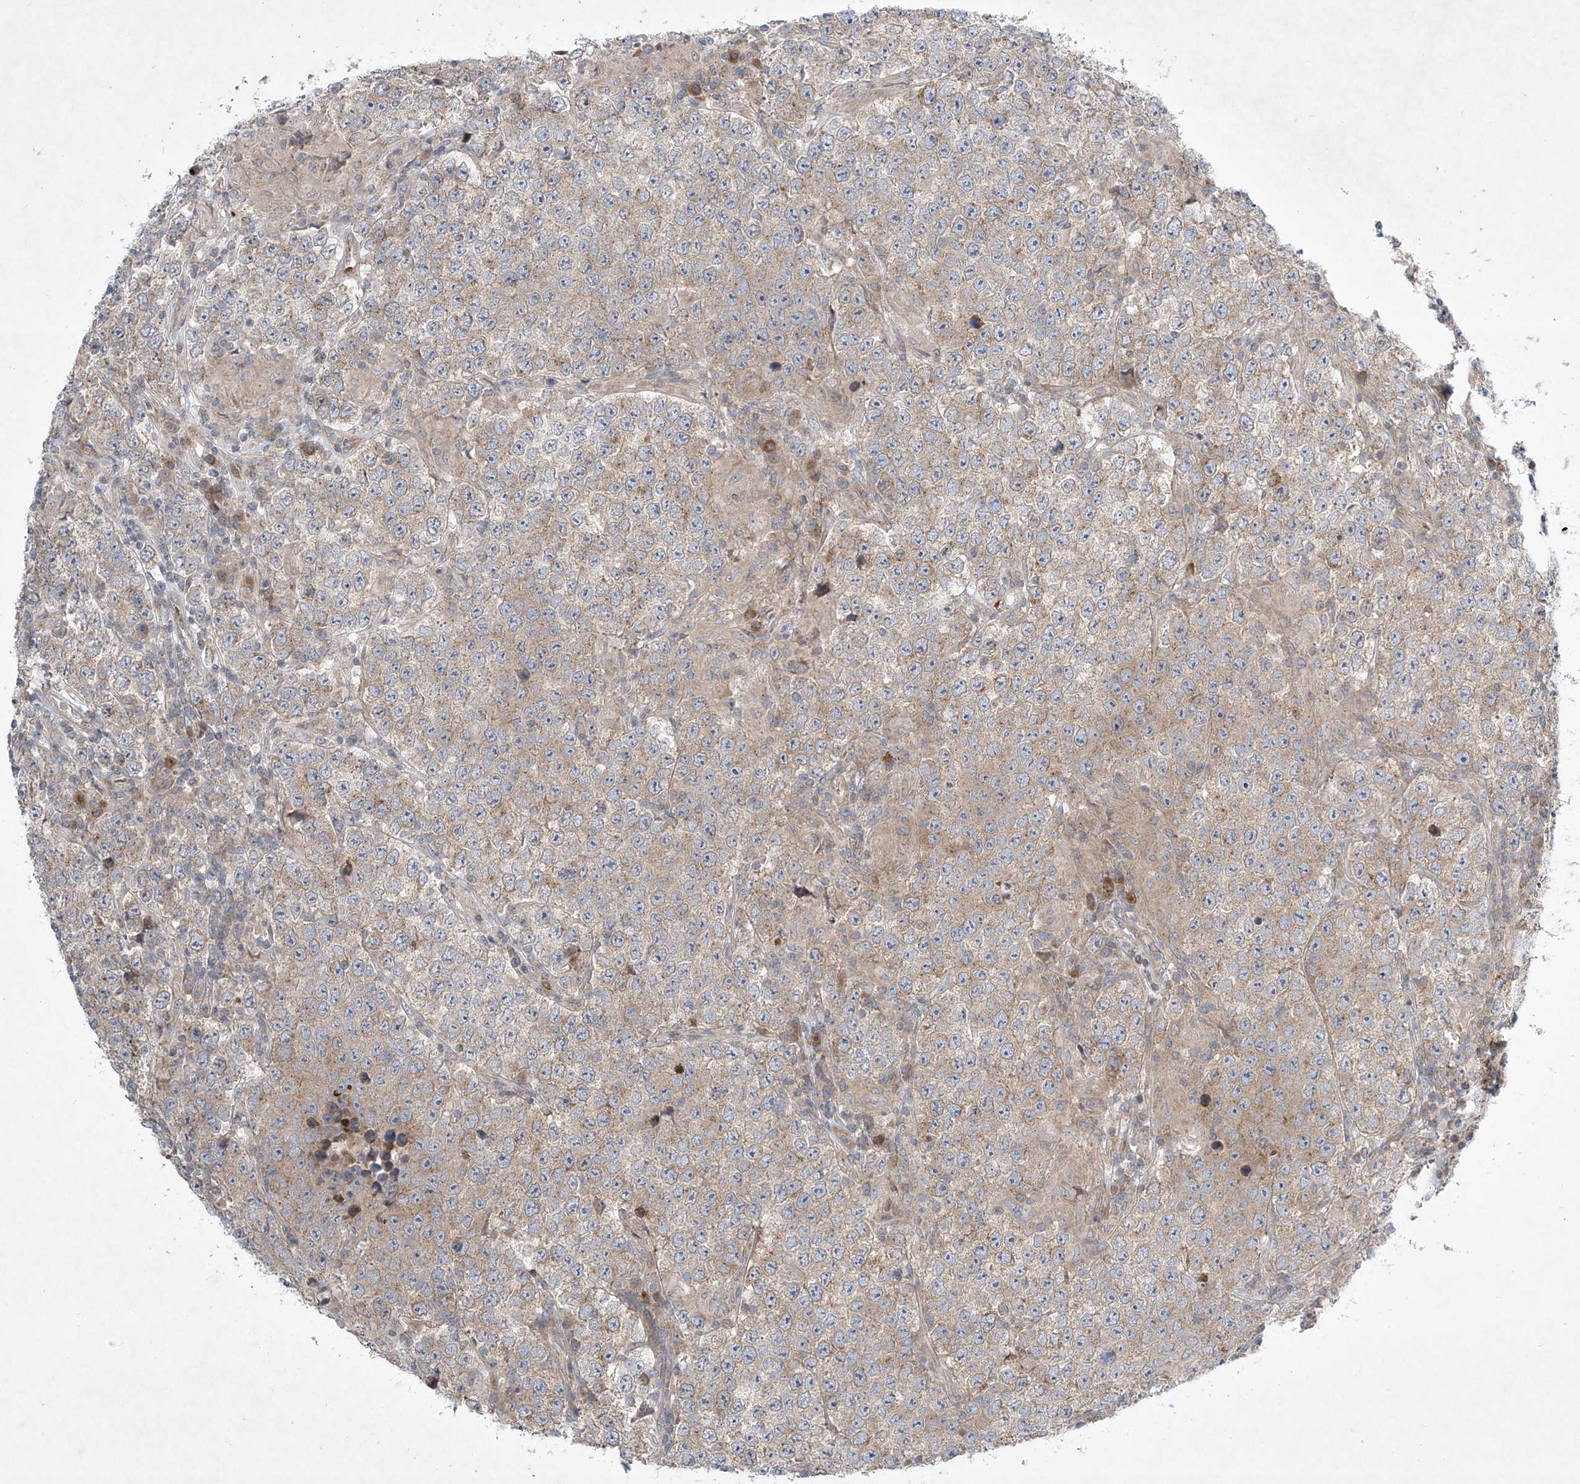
{"staining": {"intensity": "weak", "quantity": ">75%", "location": "cytoplasmic/membranous"}, "tissue": "testis cancer", "cell_type": "Tumor cells", "image_type": "cancer", "snomed": [{"axis": "morphology", "description": "Normal tissue, NOS"}, {"axis": "morphology", "description": "Urothelial carcinoma, High grade"}, {"axis": "morphology", "description": "Seminoma, NOS"}, {"axis": "morphology", "description": "Carcinoma, Embryonal, NOS"}, {"axis": "topography", "description": "Urinary bladder"}, {"axis": "topography", "description": "Testis"}], "caption": "Human testis cancer (embryonal carcinoma) stained with a protein marker exhibits weak staining in tumor cells.", "gene": "TJAP1", "patient": {"sex": "male", "age": 41}}